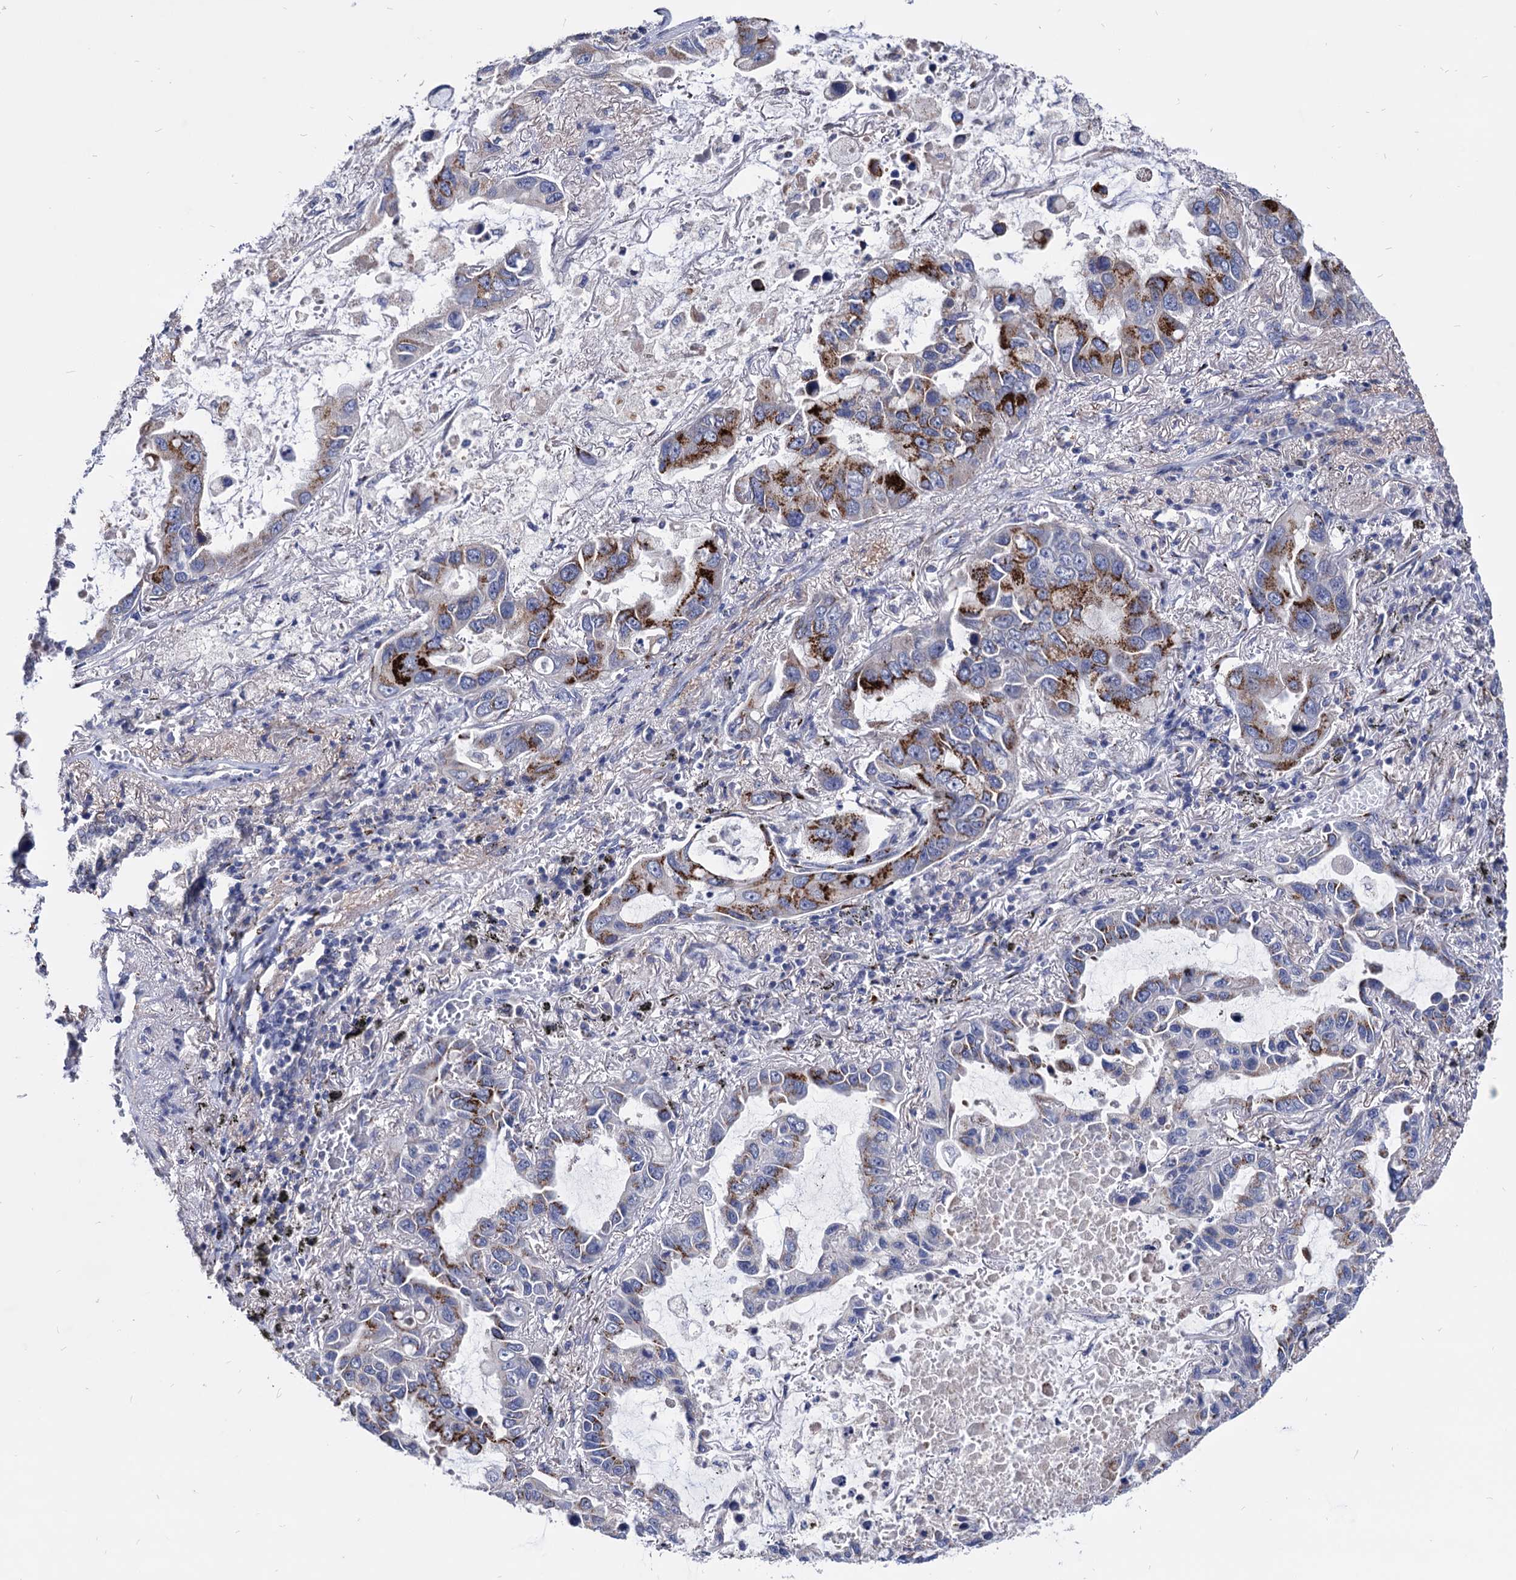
{"staining": {"intensity": "strong", "quantity": "25%-75%", "location": "cytoplasmic/membranous"}, "tissue": "lung cancer", "cell_type": "Tumor cells", "image_type": "cancer", "snomed": [{"axis": "morphology", "description": "Adenocarcinoma, NOS"}, {"axis": "topography", "description": "Lung"}], "caption": "Immunohistochemical staining of lung cancer reveals high levels of strong cytoplasmic/membranous positivity in about 25%-75% of tumor cells. Using DAB (3,3'-diaminobenzidine) (brown) and hematoxylin (blue) stains, captured at high magnification using brightfield microscopy.", "gene": "ESD", "patient": {"sex": "male", "age": 64}}